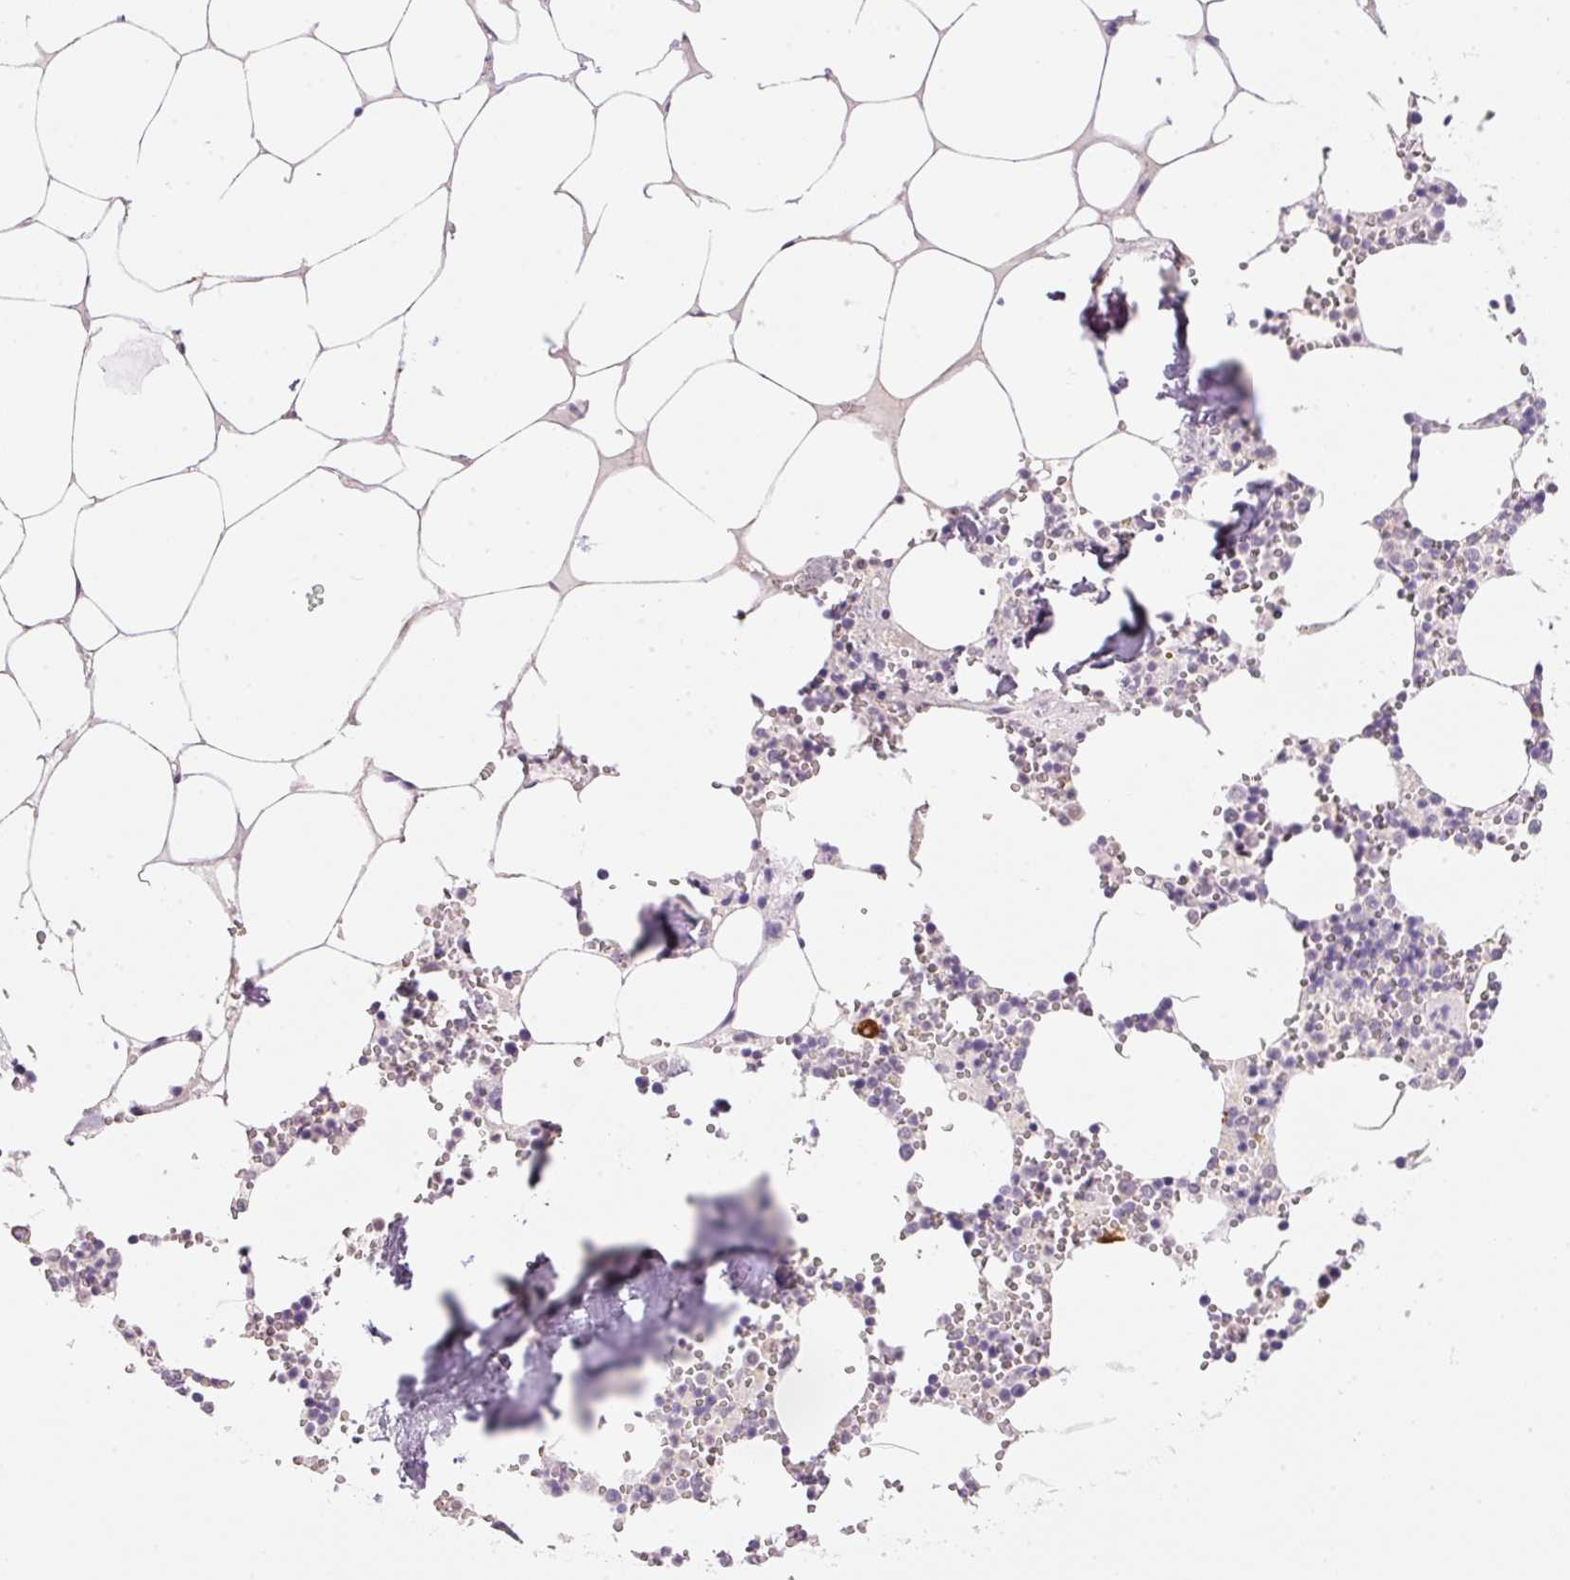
{"staining": {"intensity": "negative", "quantity": "none", "location": "none"}, "tissue": "bone marrow", "cell_type": "Hematopoietic cells", "image_type": "normal", "snomed": [{"axis": "morphology", "description": "Normal tissue, NOS"}, {"axis": "topography", "description": "Bone marrow"}], "caption": "An immunohistochemistry photomicrograph of benign bone marrow is shown. There is no staining in hematopoietic cells of bone marrow.", "gene": "PNPLA5", "patient": {"sex": "male", "age": 54}}